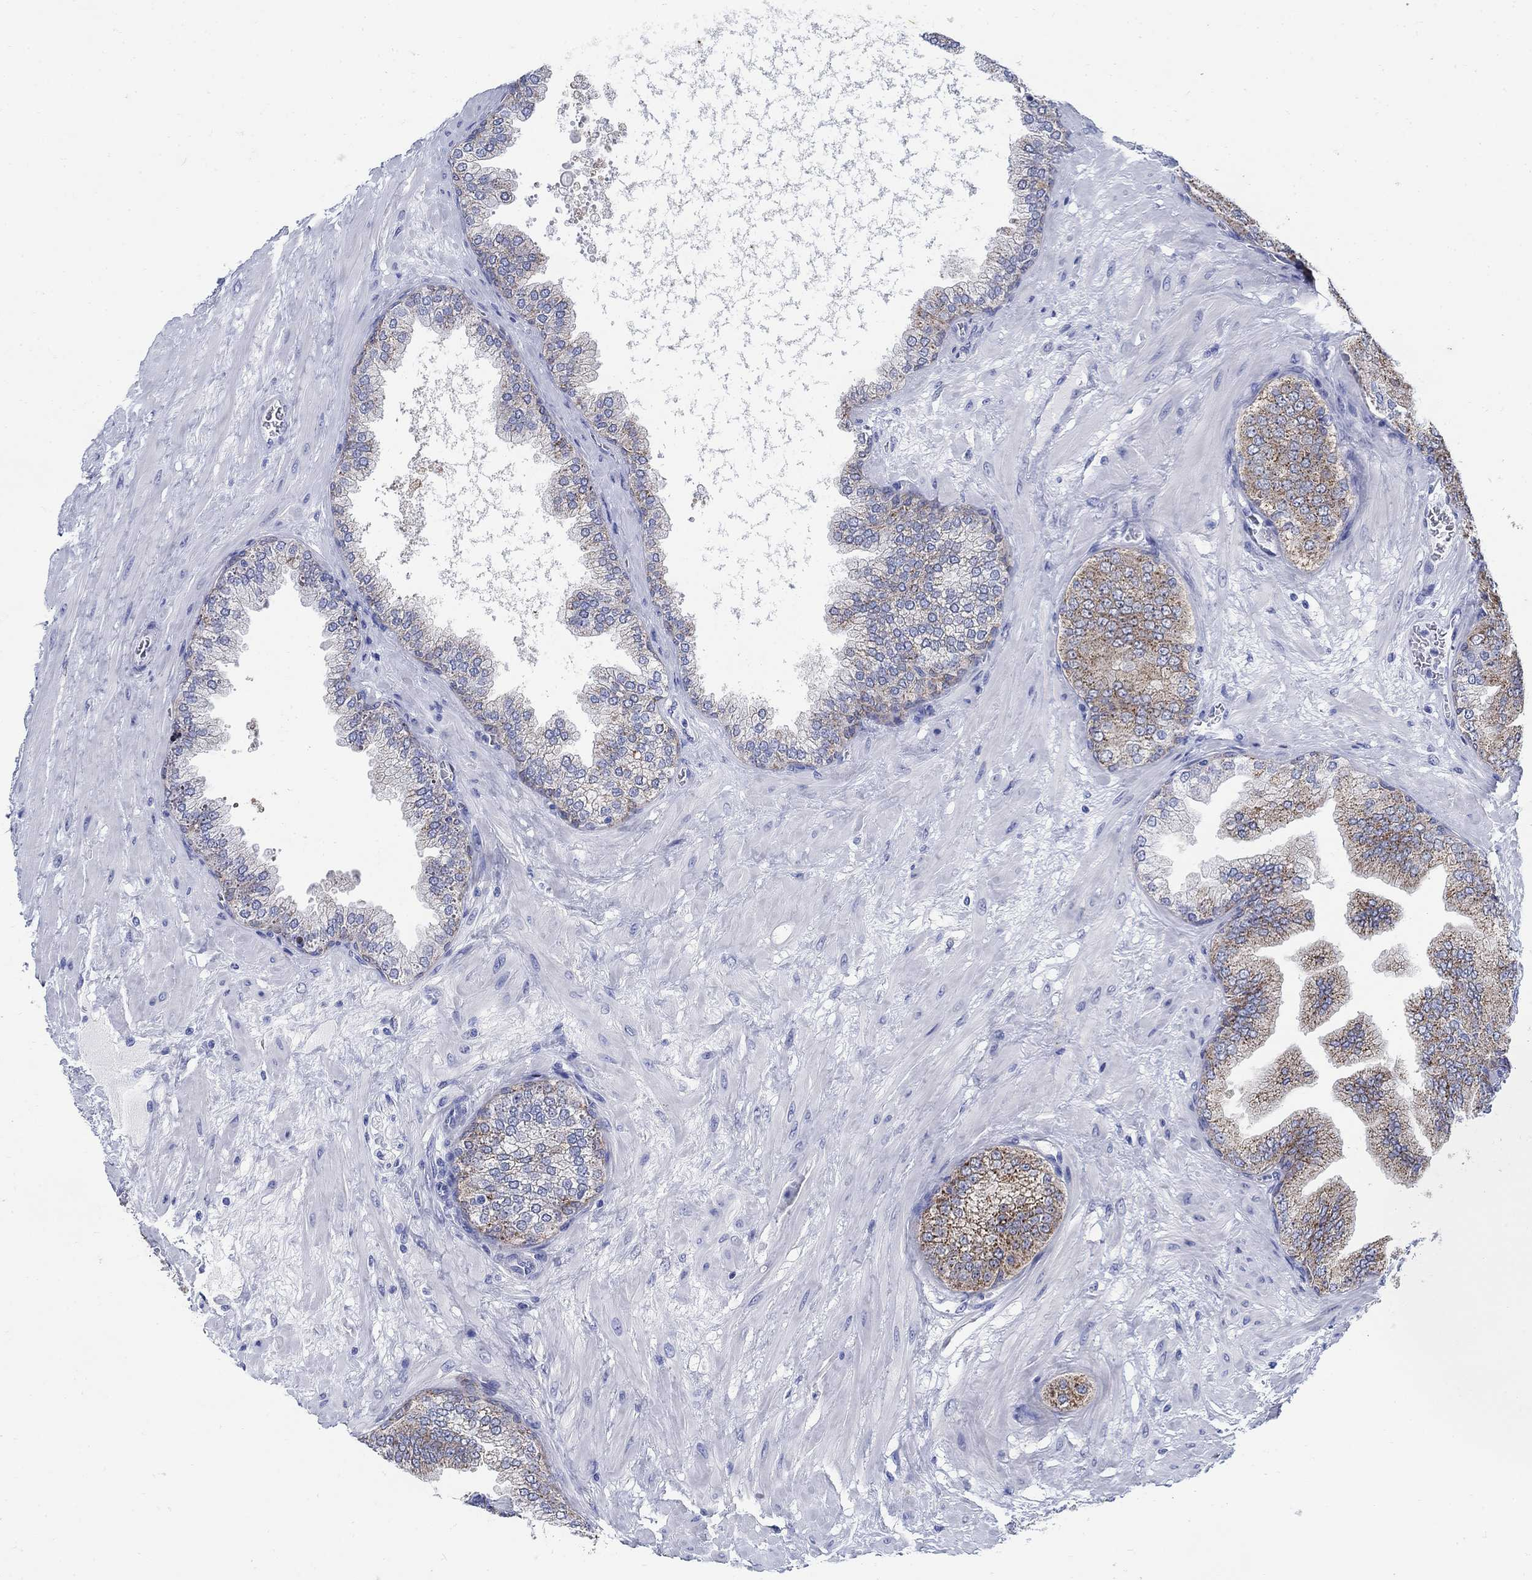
{"staining": {"intensity": "moderate", "quantity": "25%-75%", "location": "cytoplasmic/membranous"}, "tissue": "prostate cancer", "cell_type": "Tumor cells", "image_type": "cancer", "snomed": [{"axis": "morphology", "description": "Adenocarcinoma, Low grade"}, {"axis": "topography", "description": "Prostate"}], "caption": "High-power microscopy captured an immunohistochemistry (IHC) photomicrograph of prostate adenocarcinoma (low-grade), revealing moderate cytoplasmic/membranous staining in approximately 25%-75% of tumor cells. (DAB IHC, brown staining for protein, blue staining for nuclei).", "gene": "ZDHHC14", "patient": {"sex": "male", "age": 72}}